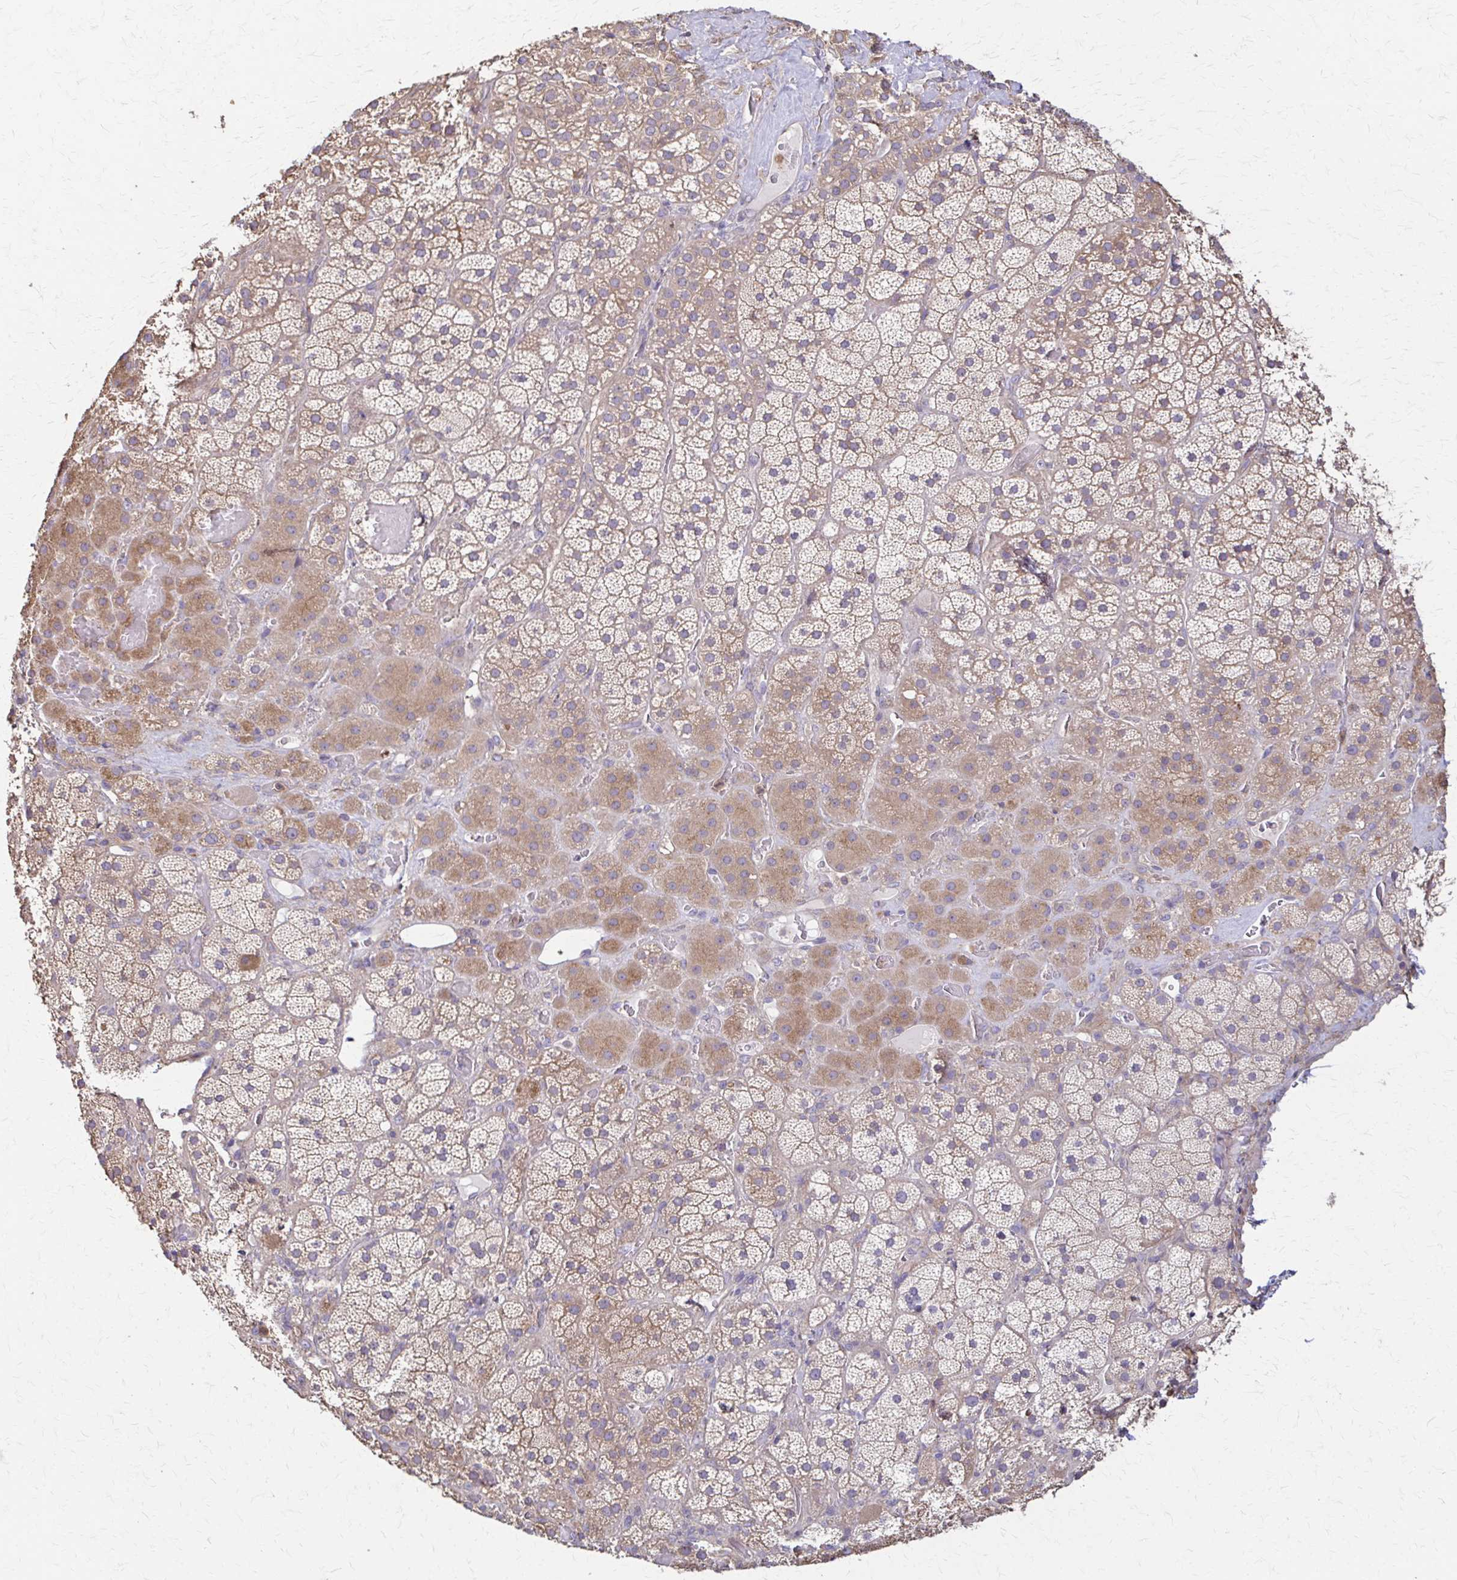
{"staining": {"intensity": "weak", "quantity": "25%-75%", "location": "cytoplasmic/membranous"}, "tissue": "adrenal gland", "cell_type": "Glandular cells", "image_type": "normal", "snomed": [{"axis": "morphology", "description": "Normal tissue, NOS"}, {"axis": "topography", "description": "Adrenal gland"}], "caption": "This is a photomicrograph of immunohistochemistry staining of normal adrenal gland, which shows weak expression in the cytoplasmic/membranous of glandular cells.", "gene": "DSP", "patient": {"sex": "male", "age": 57}}